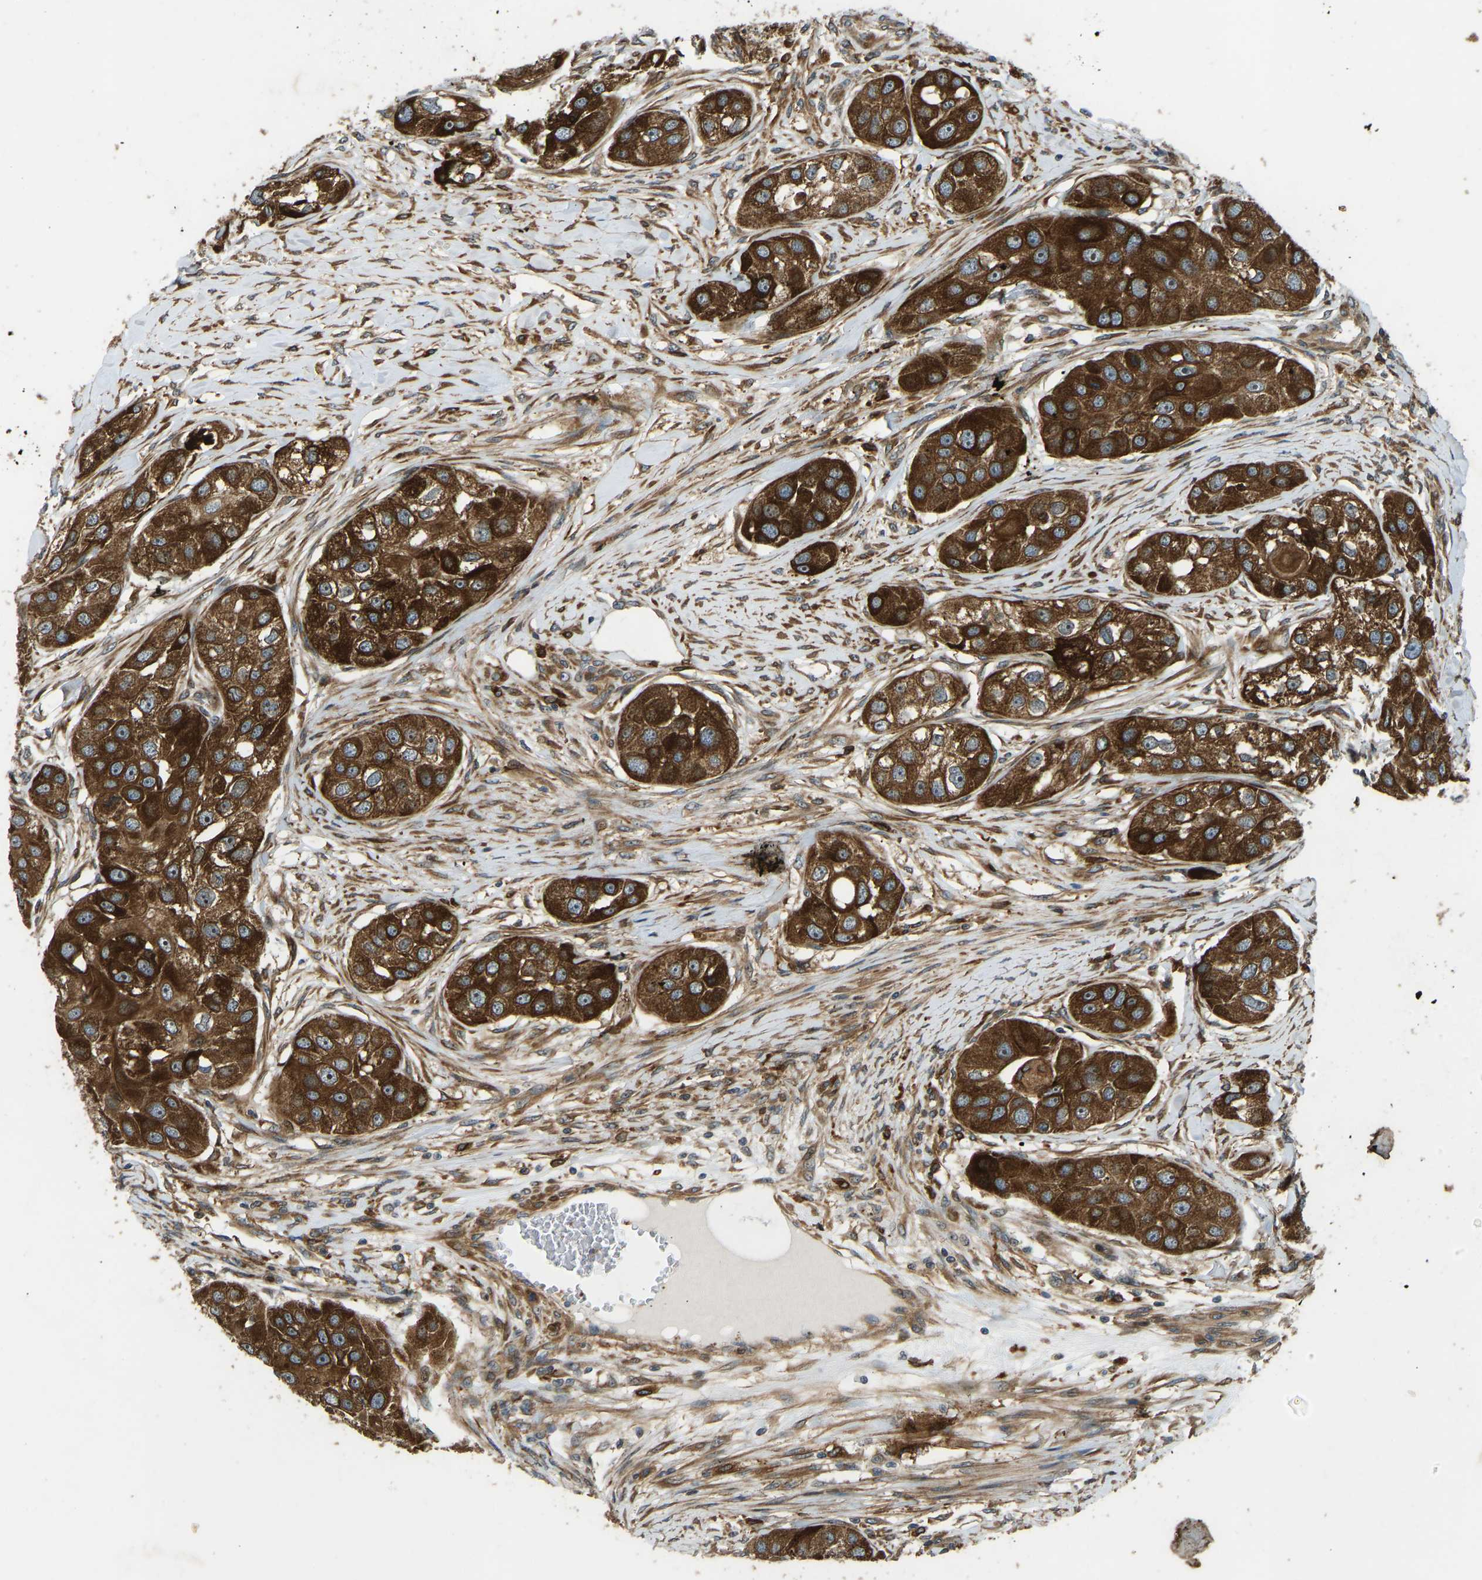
{"staining": {"intensity": "strong", "quantity": ">75%", "location": "cytoplasmic/membranous"}, "tissue": "head and neck cancer", "cell_type": "Tumor cells", "image_type": "cancer", "snomed": [{"axis": "morphology", "description": "Normal tissue, NOS"}, {"axis": "morphology", "description": "Squamous cell carcinoma, NOS"}, {"axis": "topography", "description": "Skeletal muscle"}, {"axis": "topography", "description": "Head-Neck"}], "caption": "An immunohistochemistry image of neoplastic tissue is shown. Protein staining in brown highlights strong cytoplasmic/membranous positivity in head and neck cancer within tumor cells.", "gene": "OS9", "patient": {"sex": "male", "age": 51}}